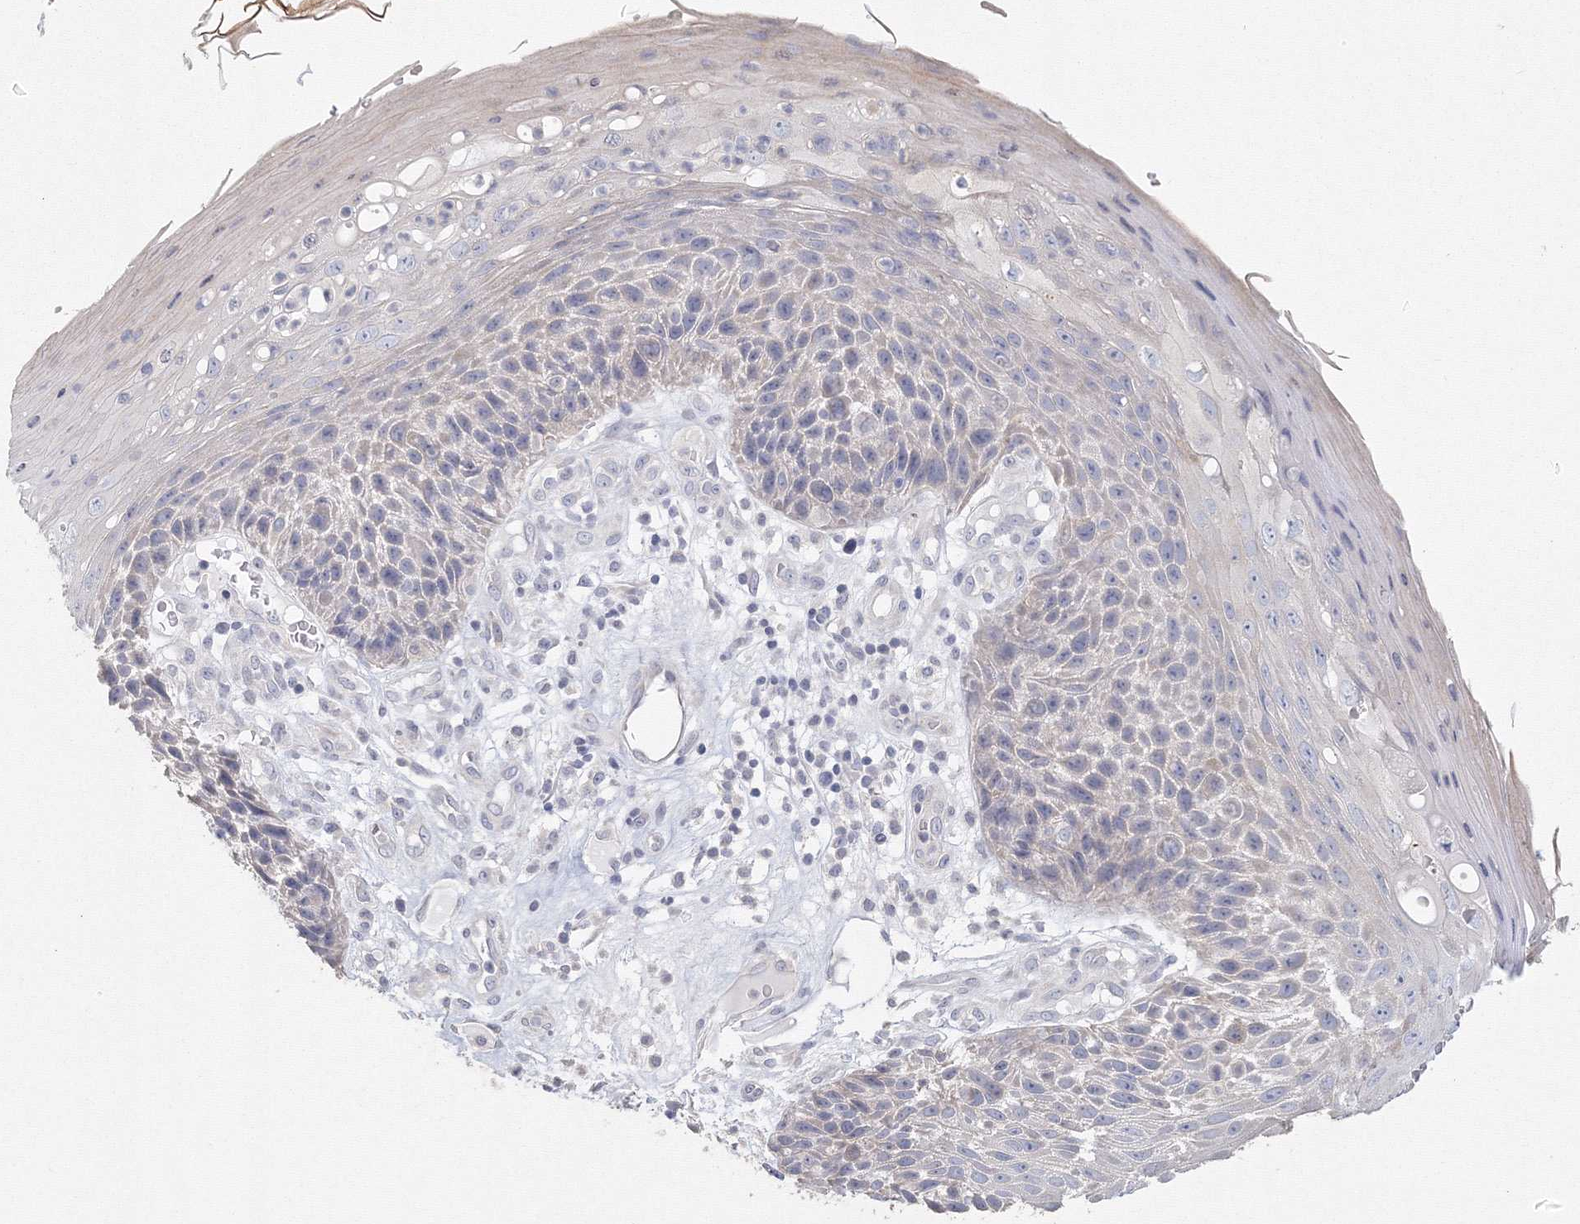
{"staining": {"intensity": "negative", "quantity": "none", "location": "none"}, "tissue": "skin cancer", "cell_type": "Tumor cells", "image_type": "cancer", "snomed": [{"axis": "morphology", "description": "Squamous cell carcinoma, NOS"}, {"axis": "topography", "description": "Skin"}], "caption": "A high-resolution image shows immunohistochemistry (IHC) staining of skin squamous cell carcinoma, which displays no significant positivity in tumor cells.", "gene": "TACC2", "patient": {"sex": "female", "age": 88}}